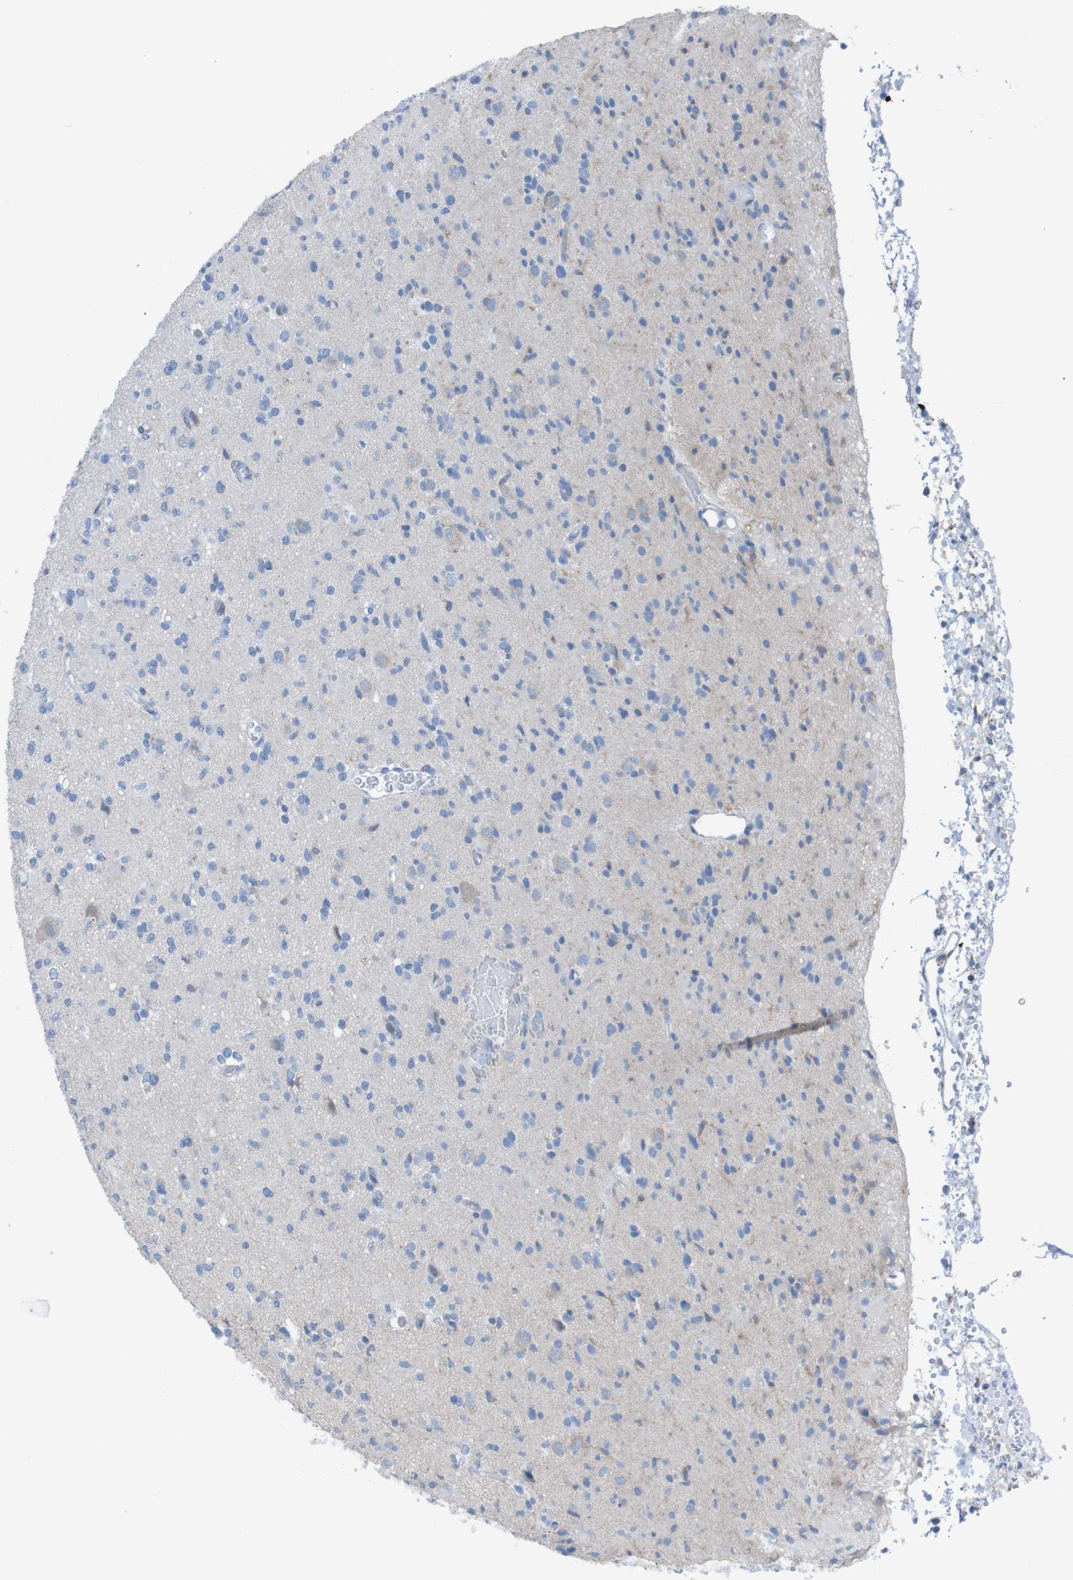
{"staining": {"intensity": "weak", "quantity": "<25%", "location": "cytoplasmic/membranous"}, "tissue": "glioma", "cell_type": "Tumor cells", "image_type": "cancer", "snomed": [{"axis": "morphology", "description": "Glioma, malignant, Low grade"}, {"axis": "topography", "description": "Brain"}], "caption": "This micrograph is of glioma stained with IHC to label a protein in brown with the nuclei are counter-stained blue. There is no expression in tumor cells.", "gene": "MINAR1", "patient": {"sex": "female", "age": 22}}